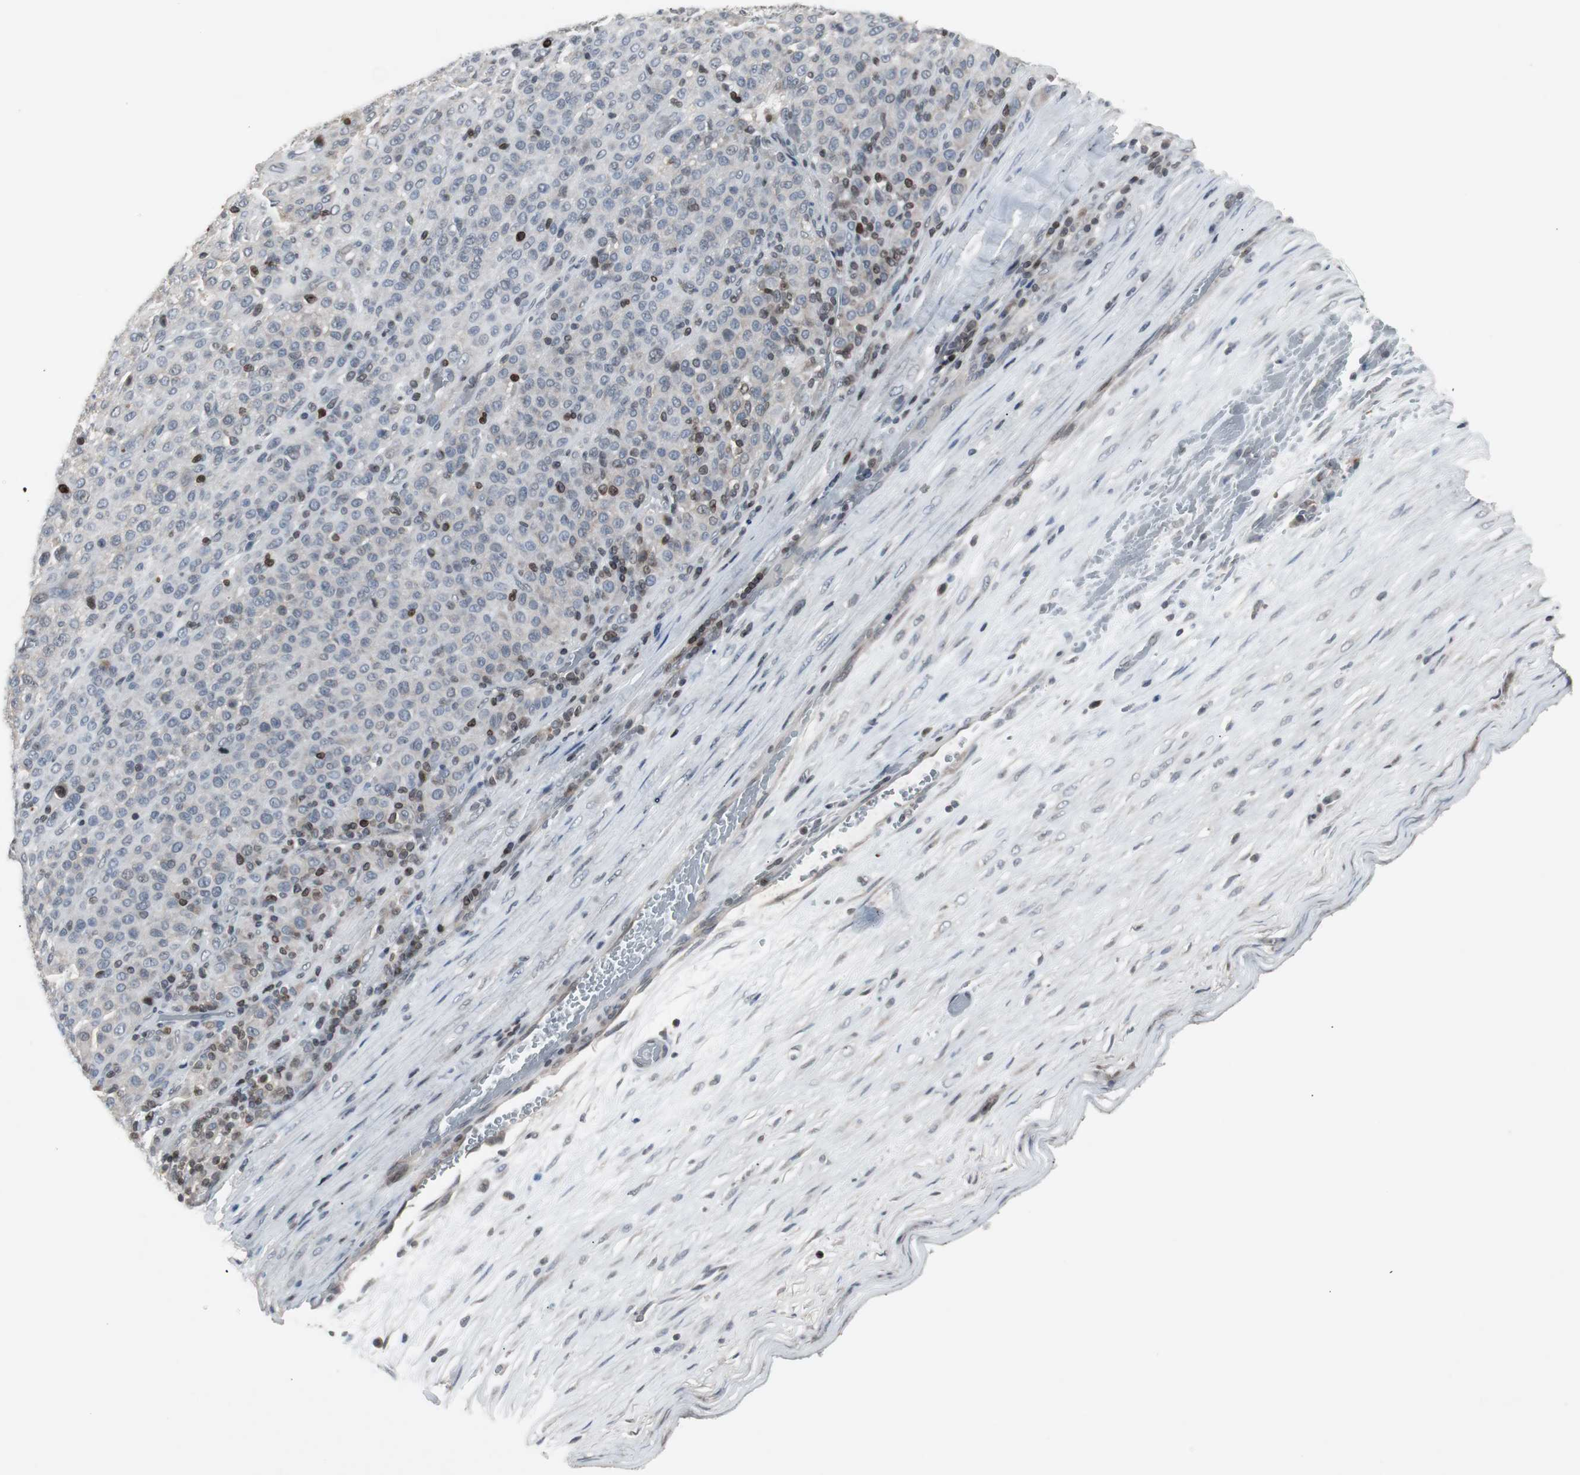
{"staining": {"intensity": "strong", "quantity": "<25%", "location": "nuclear"}, "tissue": "melanoma", "cell_type": "Tumor cells", "image_type": "cancer", "snomed": [{"axis": "morphology", "description": "Malignant melanoma, Metastatic site"}, {"axis": "topography", "description": "Pancreas"}], "caption": "Approximately <25% of tumor cells in human melanoma demonstrate strong nuclear protein staining as visualized by brown immunohistochemical staining.", "gene": "ZNF396", "patient": {"sex": "female", "age": 30}}